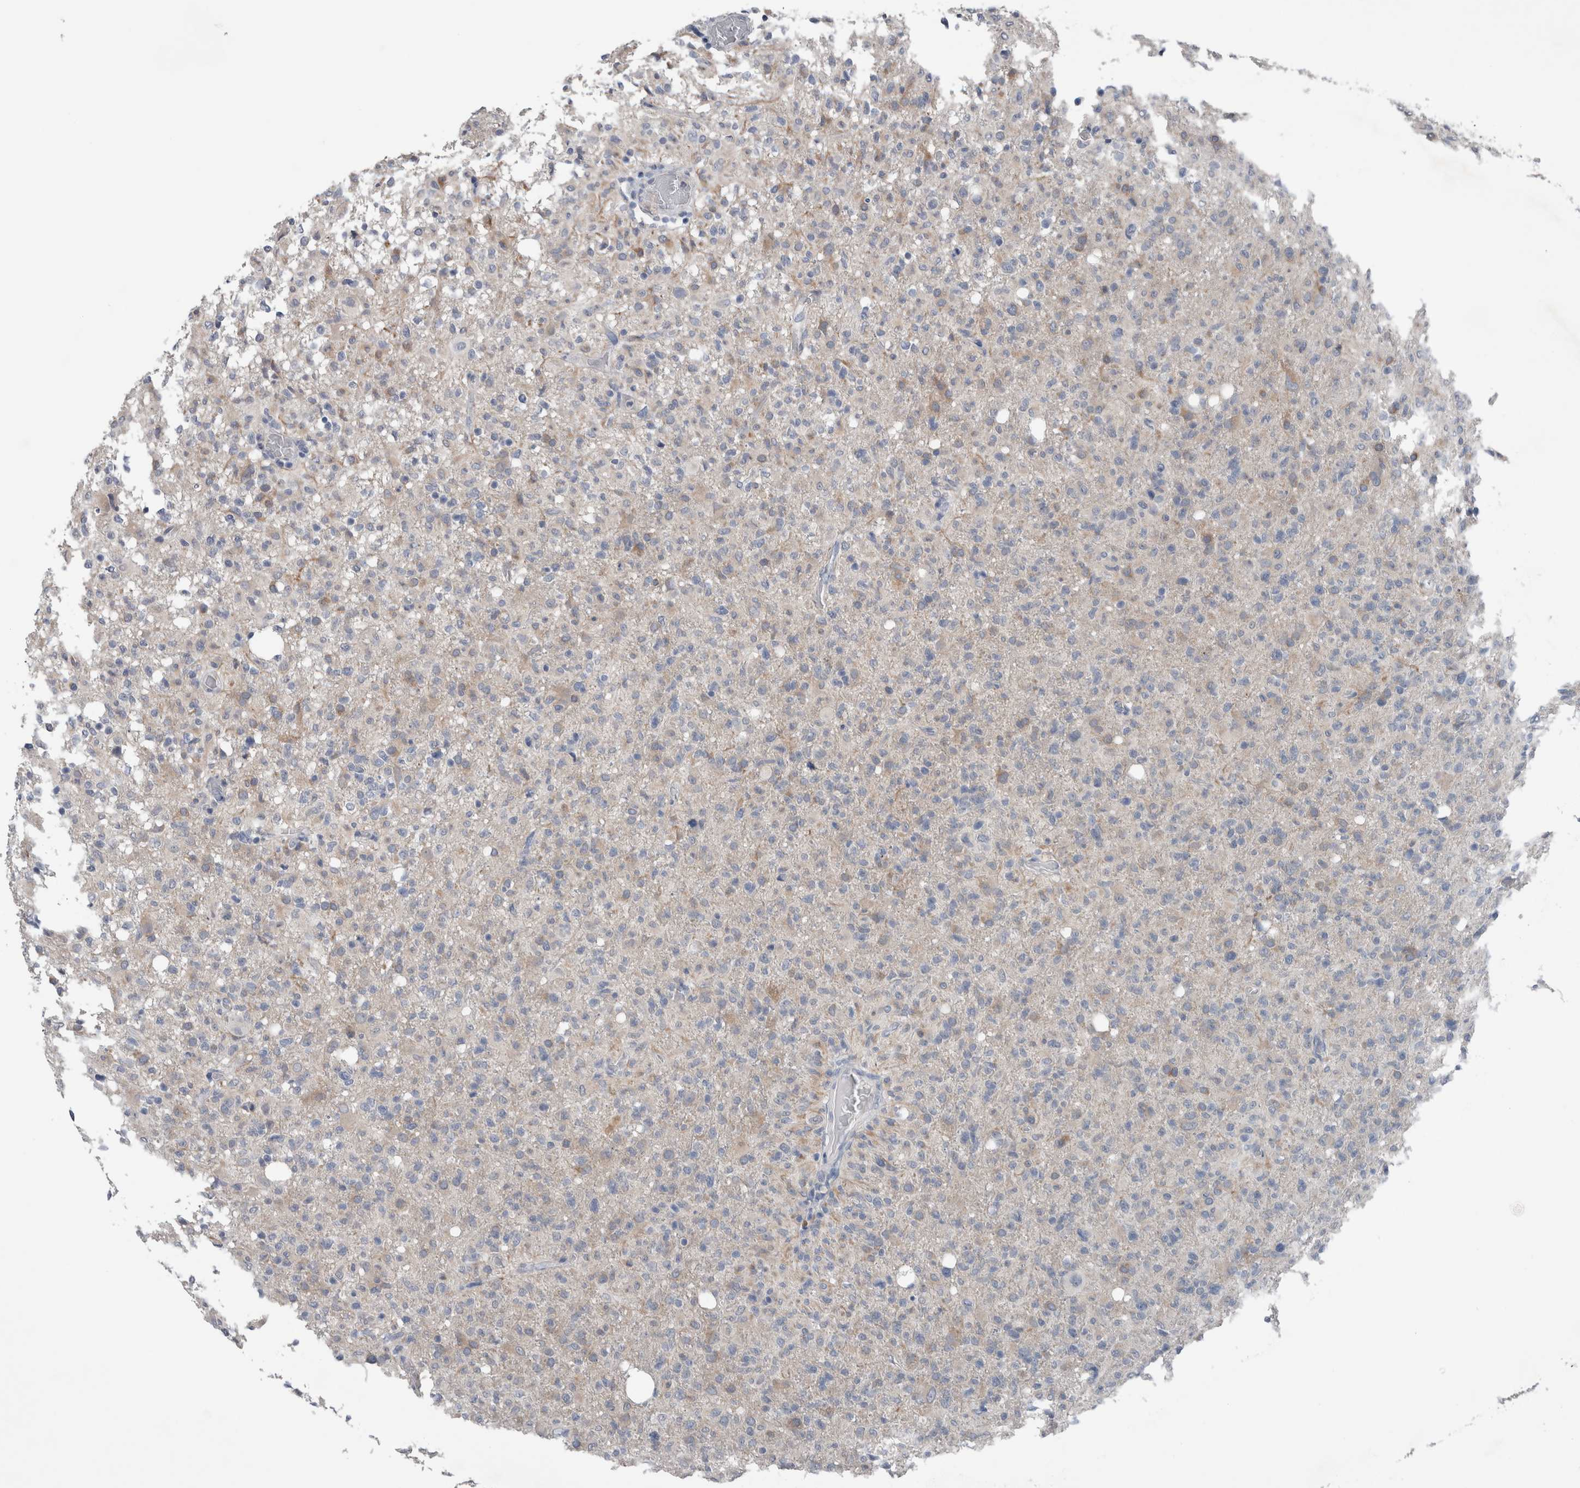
{"staining": {"intensity": "negative", "quantity": "none", "location": "none"}, "tissue": "glioma", "cell_type": "Tumor cells", "image_type": "cancer", "snomed": [{"axis": "morphology", "description": "Glioma, malignant, High grade"}, {"axis": "topography", "description": "Brain"}], "caption": "Immunohistochemical staining of malignant glioma (high-grade) demonstrates no significant positivity in tumor cells. (DAB (3,3'-diaminobenzidine) immunohistochemistry (IHC) visualized using brightfield microscopy, high magnification).", "gene": "CRNN", "patient": {"sex": "female", "age": 57}}